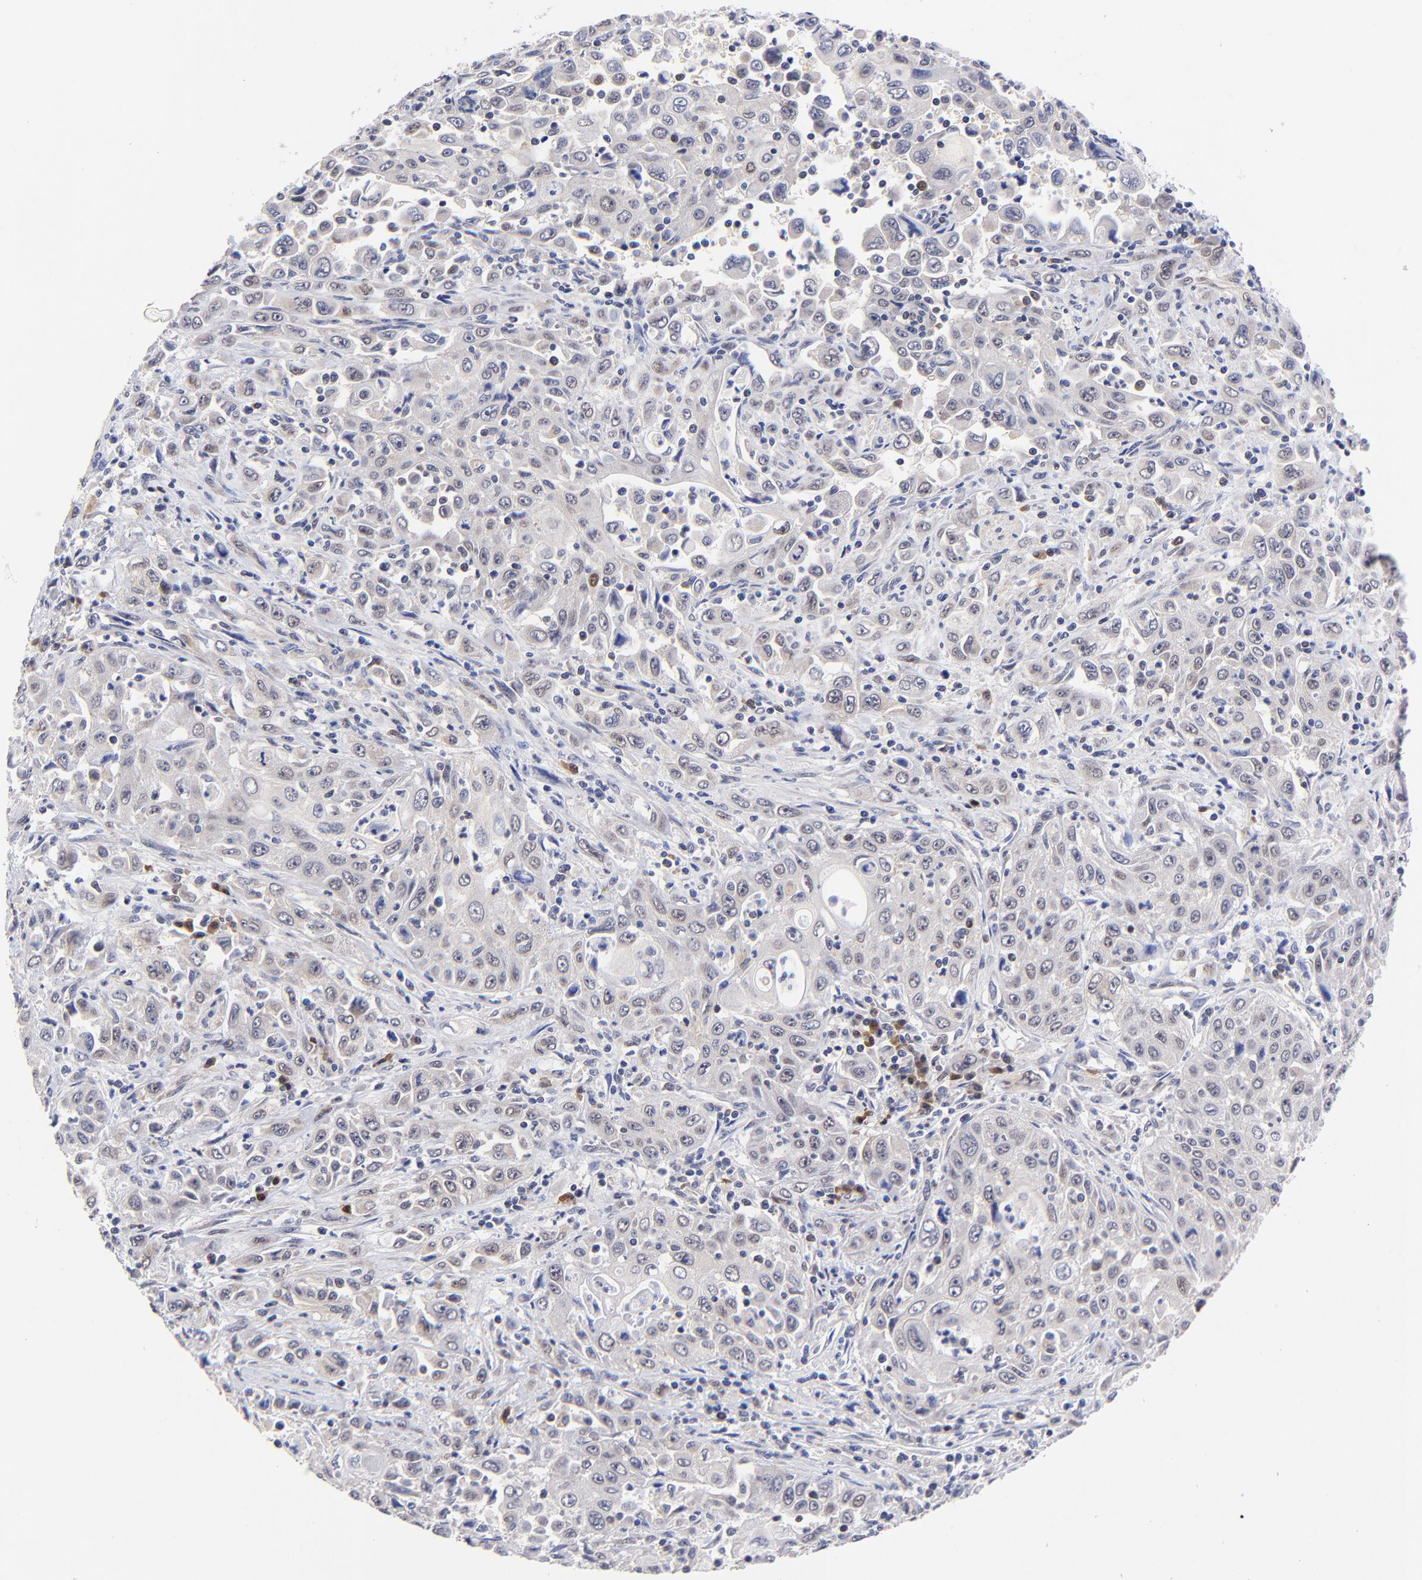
{"staining": {"intensity": "weak", "quantity": "<25%", "location": "cytoplasmic/membranous"}, "tissue": "pancreatic cancer", "cell_type": "Tumor cells", "image_type": "cancer", "snomed": [{"axis": "morphology", "description": "Adenocarcinoma, NOS"}, {"axis": "topography", "description": "Pancreas"}], "caption": "Tumor cells are negative for protein expression in human pancreatic cancer (adenocarcinoma). (Brightfield microscopy of DAB immunohistochemistry (IHC) at high magnification).", "gene": "ZNF155", "patient": {"sex": "male", "age": 70}}